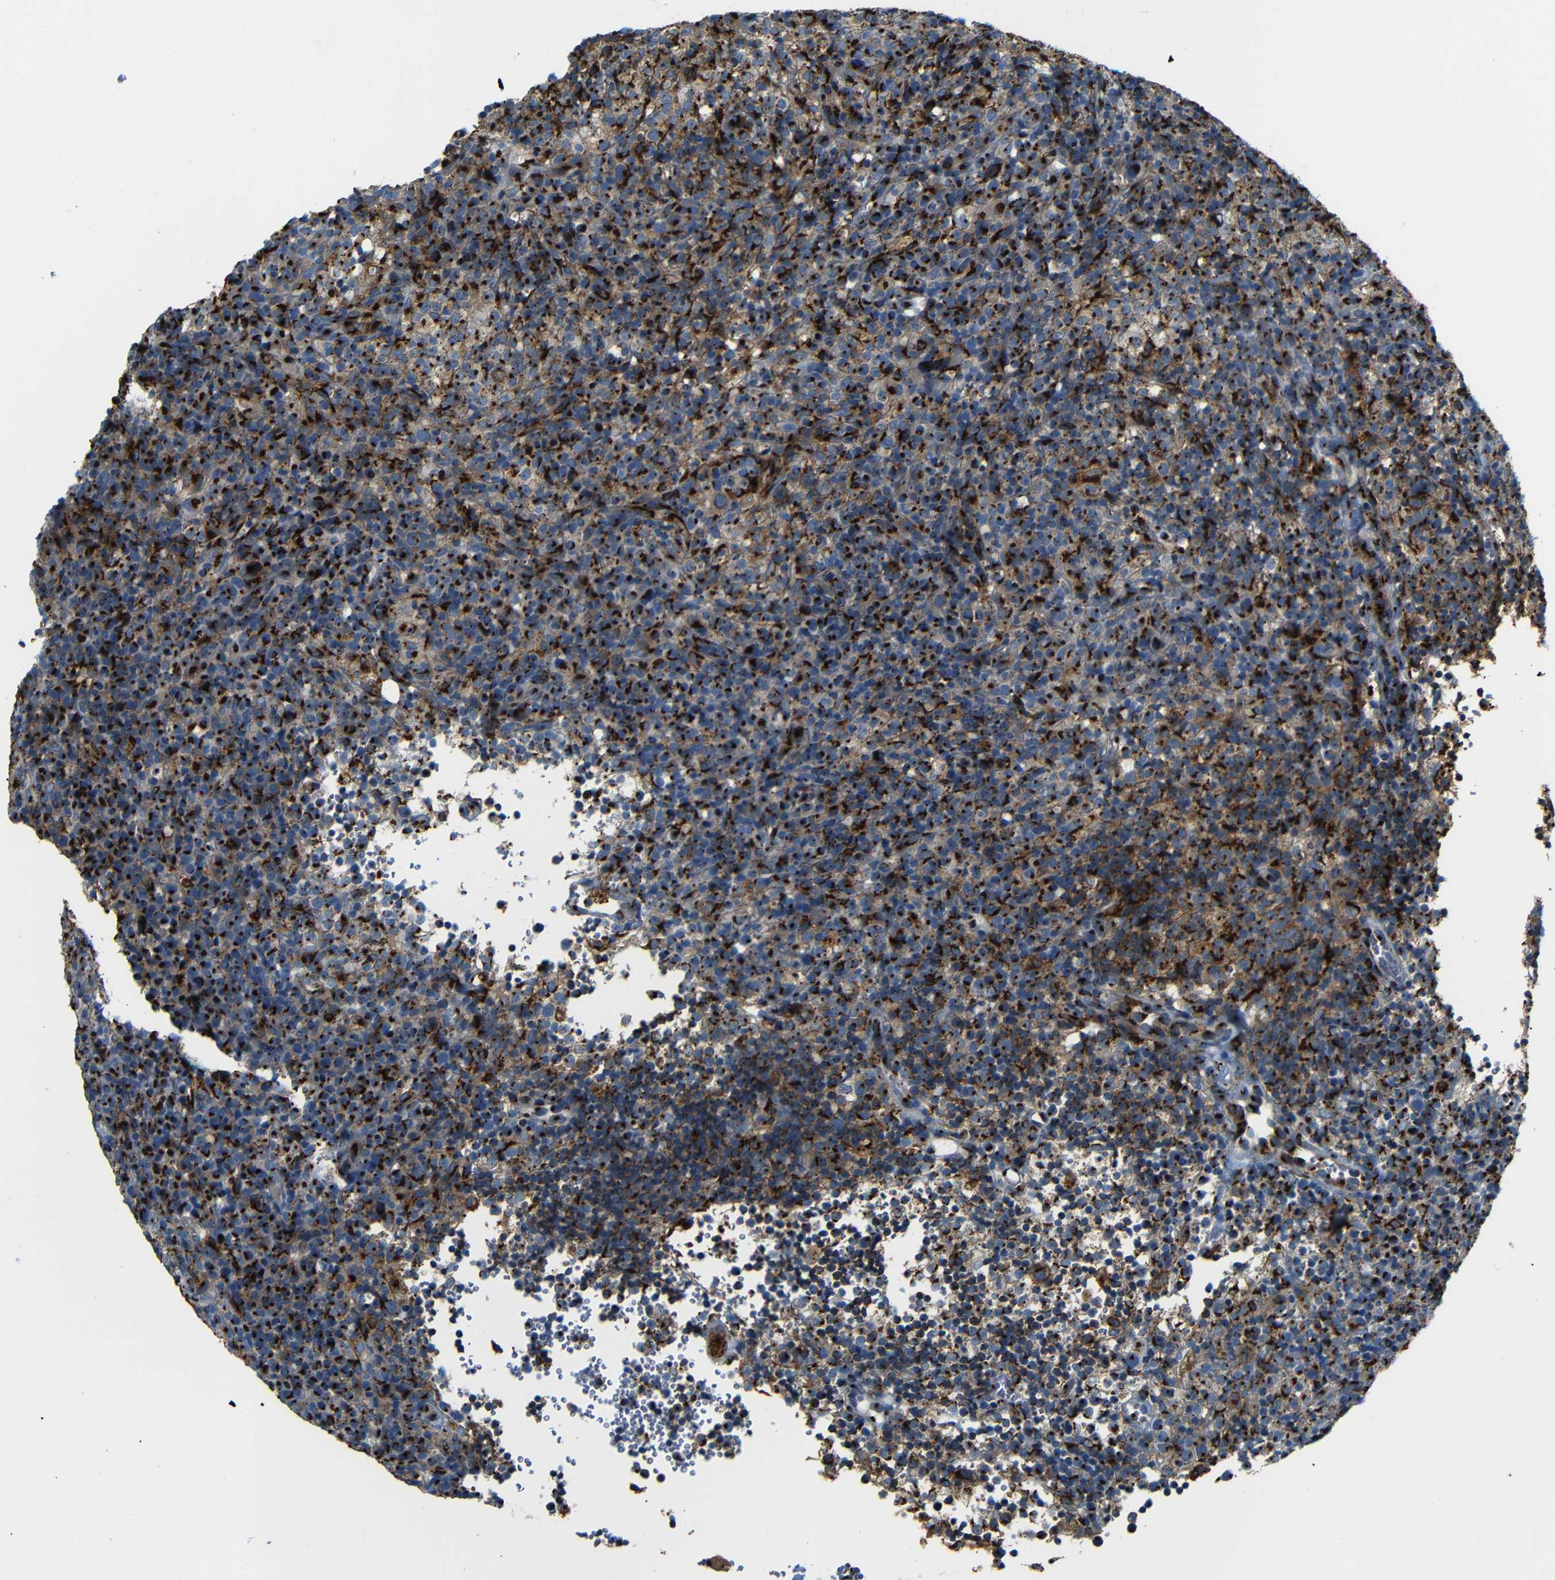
{"staining": {"intensity": "strong", "quantity": ">75%", "location": "cytoplasmic/membranous"}, "tissue": "lymphoma", "cell_type": "Tumor cells", "image_type": "cancer", "snomed": [{"axis": "morphology", "description": "Malignant lymphoma, non-Hodgkin's type, High grade"}, {"axis": "topography", "description": "Lymph node"}], "caption": "Brown immunohistochemical staining in high-grade malignant lymphoma, non-Hodgkin's type displays strong cytoplasmic/membranous expression in about >75% of tumor cells.", "gene": "TGOLN2", "patient": {"sex": "female", "age": 76}}